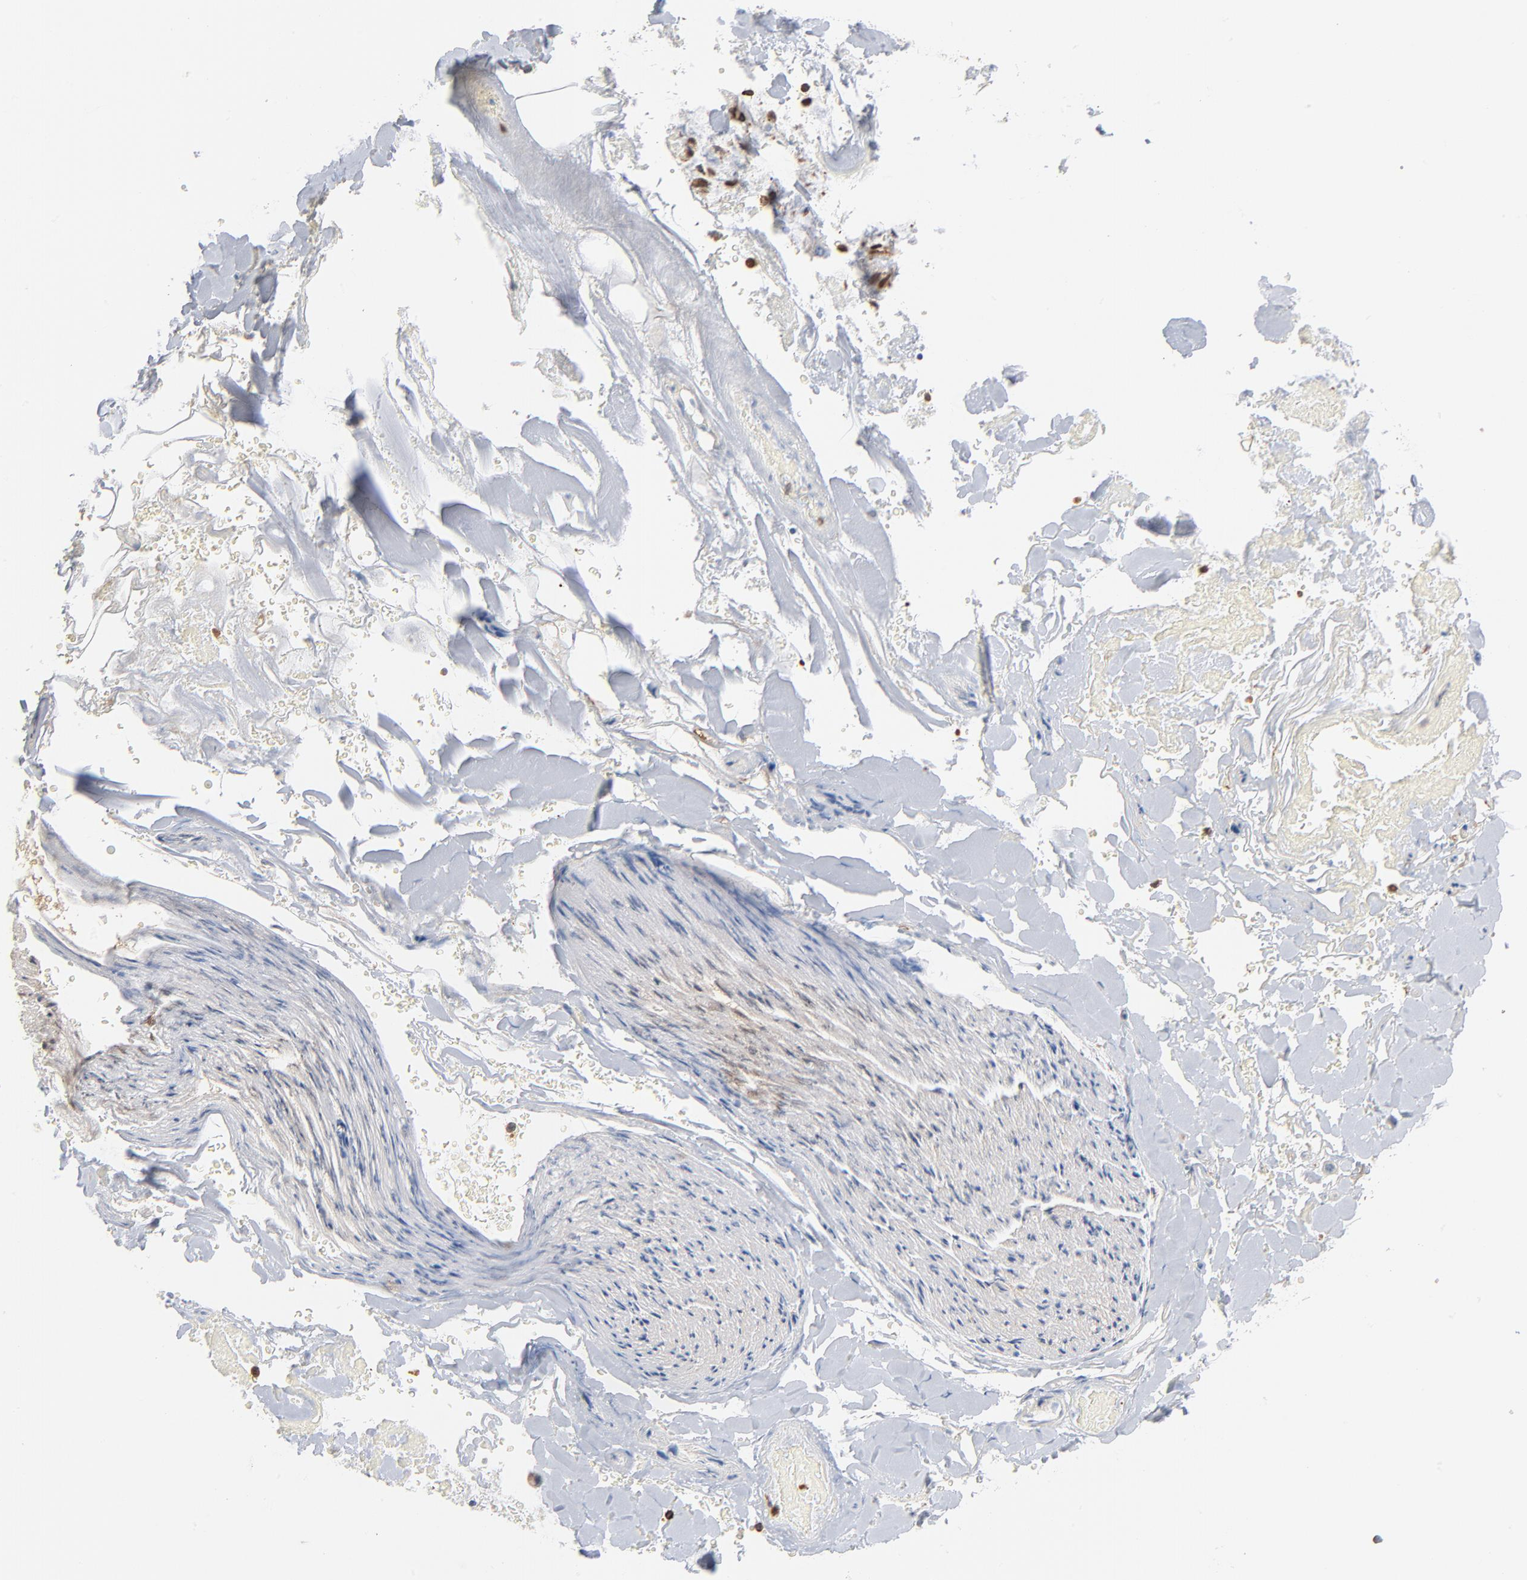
{"staining": {"intensity": "moderate", "quantity": ">75%", "location": "cytoplasmic/membranous"}, "tissue": "adipose tissue", "cell_type": "Adipocytes", "image_type": "normal", "snomed": [{"axis": "morphology", "description": "Normal tissue, NOS"}, {"axis": "morphology", "description": "Cholangiocarcinoma"}, {"axis": "topography", "description": "Liver"}, {"axis": "topography", "description": "Peripheral nerve tissue"}], "caption": "Protein expression analysis of unremarkable human adipose tissue reveals moderate cytoplasmic/membranous staining in approximately >75% of adipocytes.", "gene": "SH3KBP1", "patient": {"sex": "male", "age": 50}}